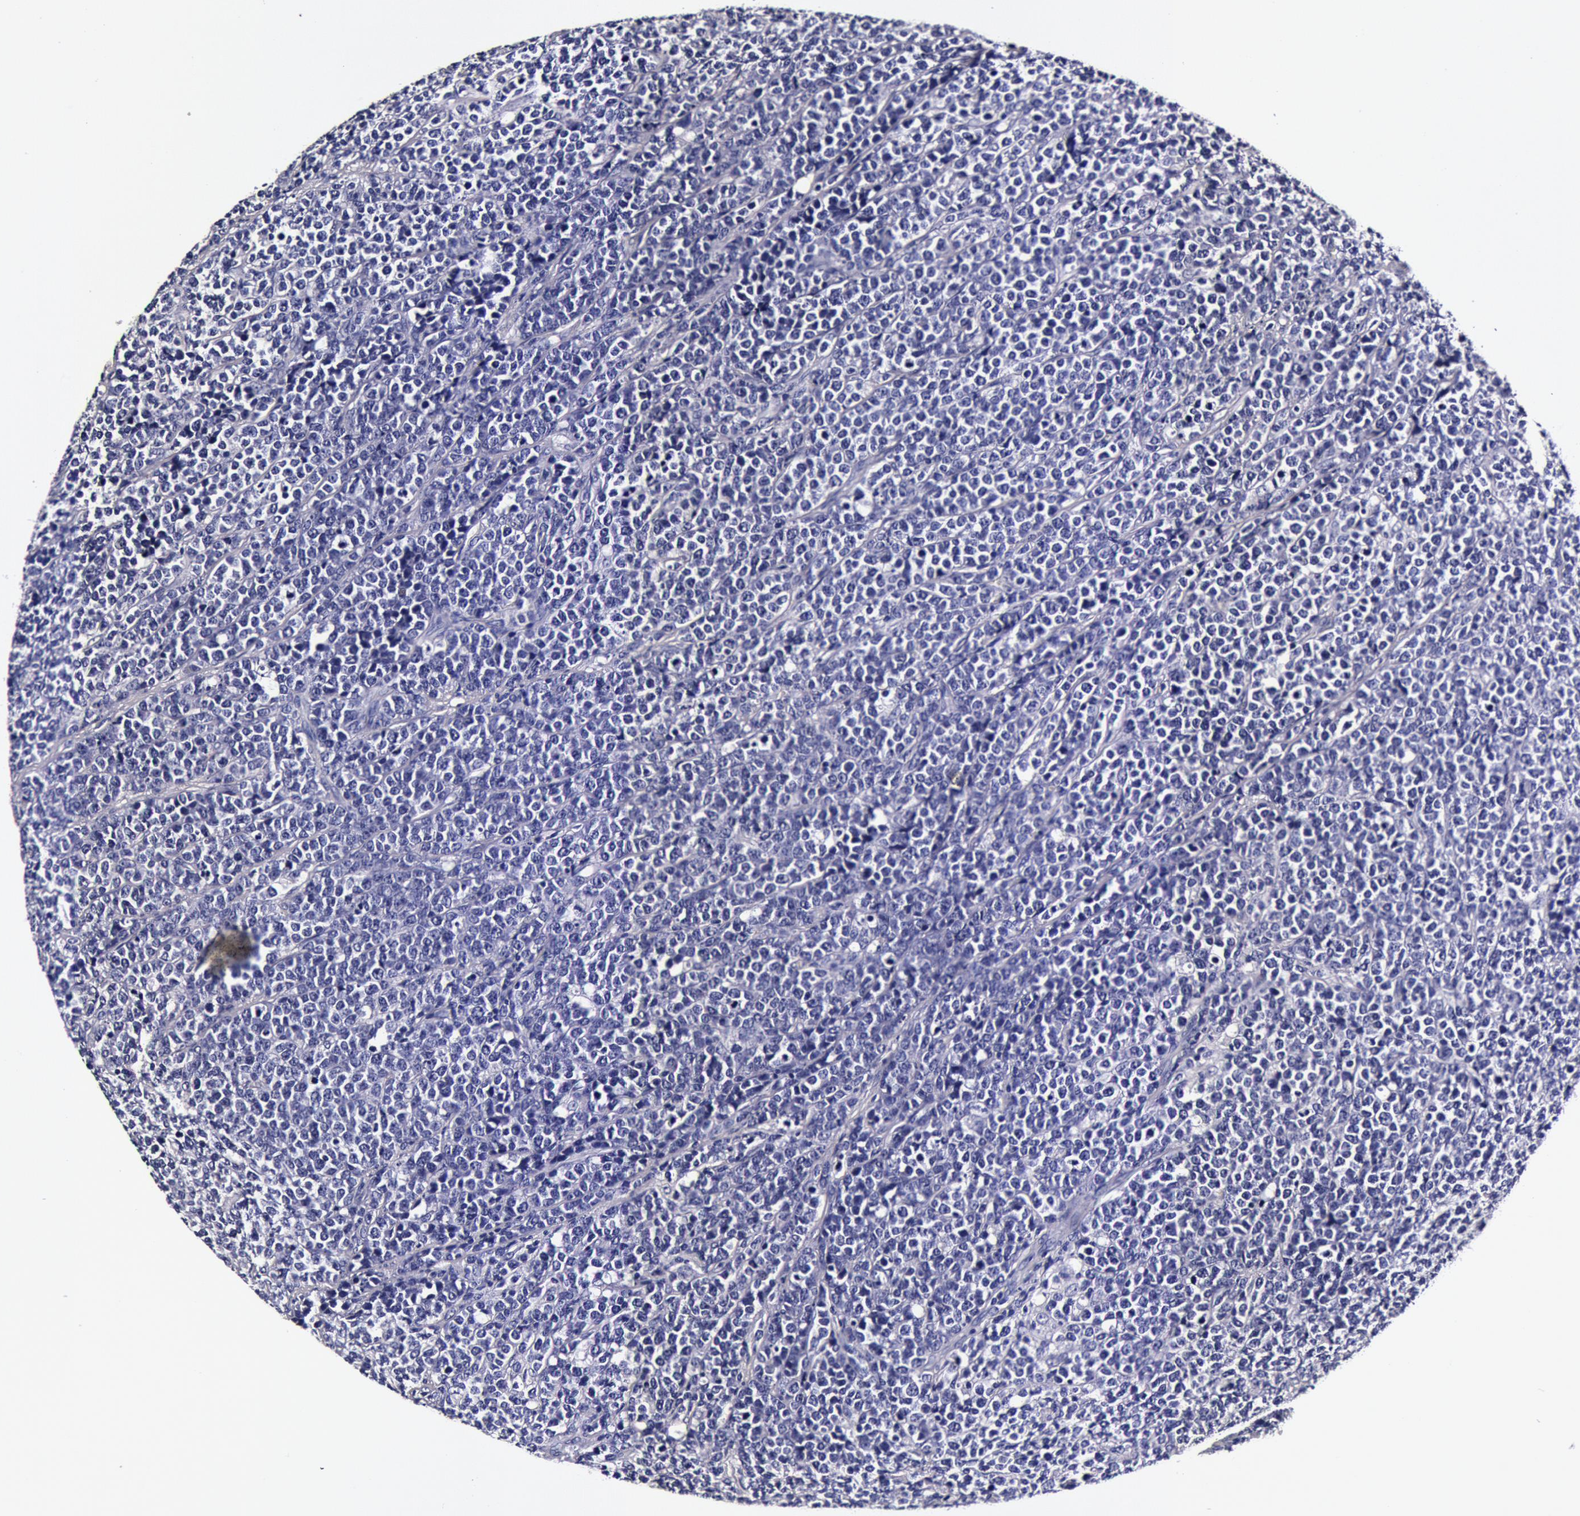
{"staining": {"intensity": "negative", "quantity": "none", "location": "none"}, "tissue": "lymphoma", "cell_type": "Tumor cells", "image_type": "cancer", "snomed": [{"axis": "morphology", "description": "Malignant lymphoma, non-Hodgkin's type, High grade"}, {"axis": "topography", "description": "Small intestine"}, {"axis": "topography", "description": "Colon"}], "caption": "Lymphoma was stained to show a protein in brown. There is no significant expression in tumor cells.", "gene": "CCDC22", "patient": {"sex": "male", "age": 8}}